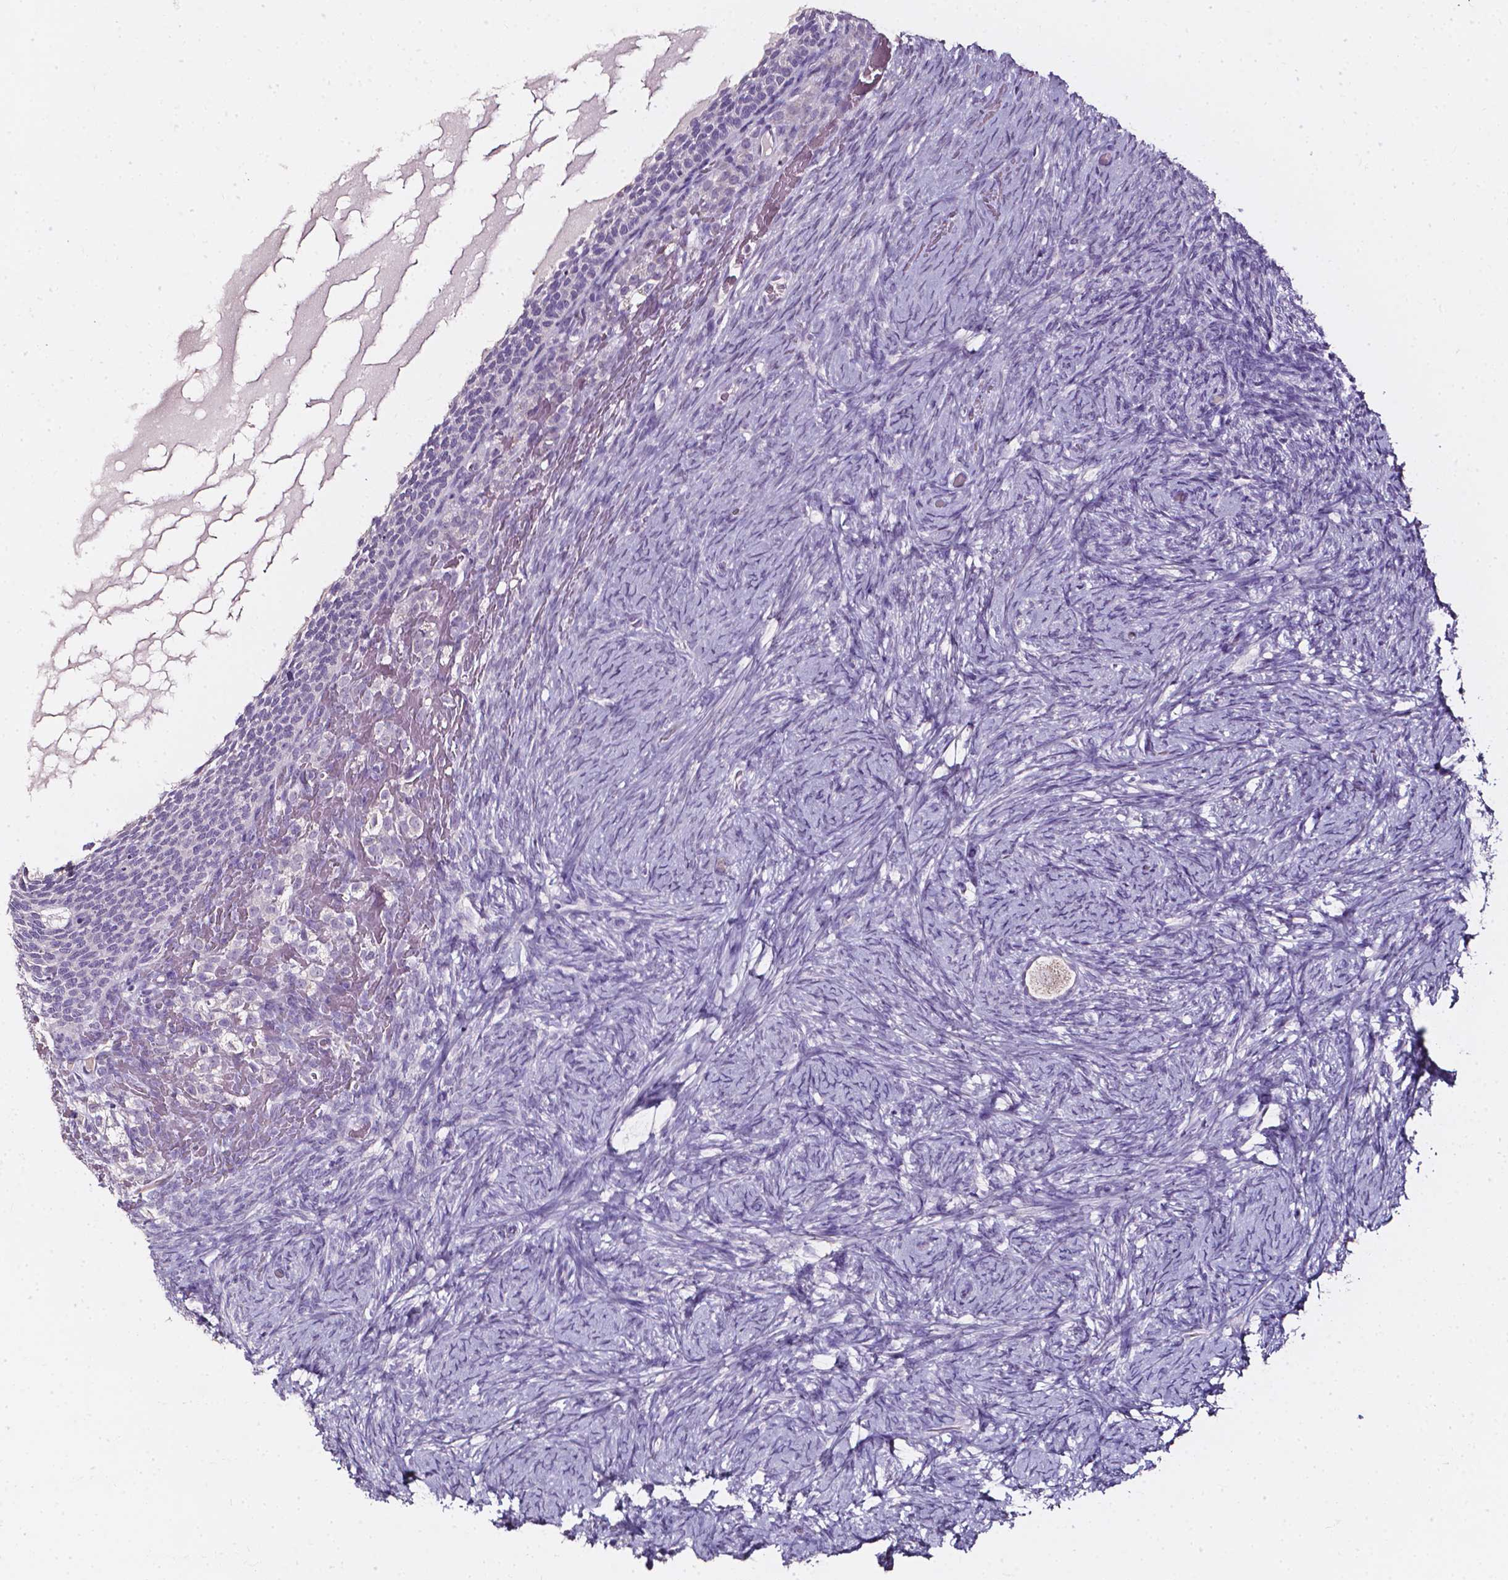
{"staining": {"intensity": "negative", "quantity": "none", "location": "none"}, "tissue": "ovary", "cell_type": "Follicle cells", "image_type": "normal", "snomed": [{"axis": "morphology", "description": "Normal tissue, NOS"}, {"axis": "topography", "description": "Ovary"}], "caption": "Immunohistochemical staining of normal ovary demonstrates no significant expression in follicle cells.", "gene": "AKR1B10", "patient": {"sex": "female", "age": 34}}